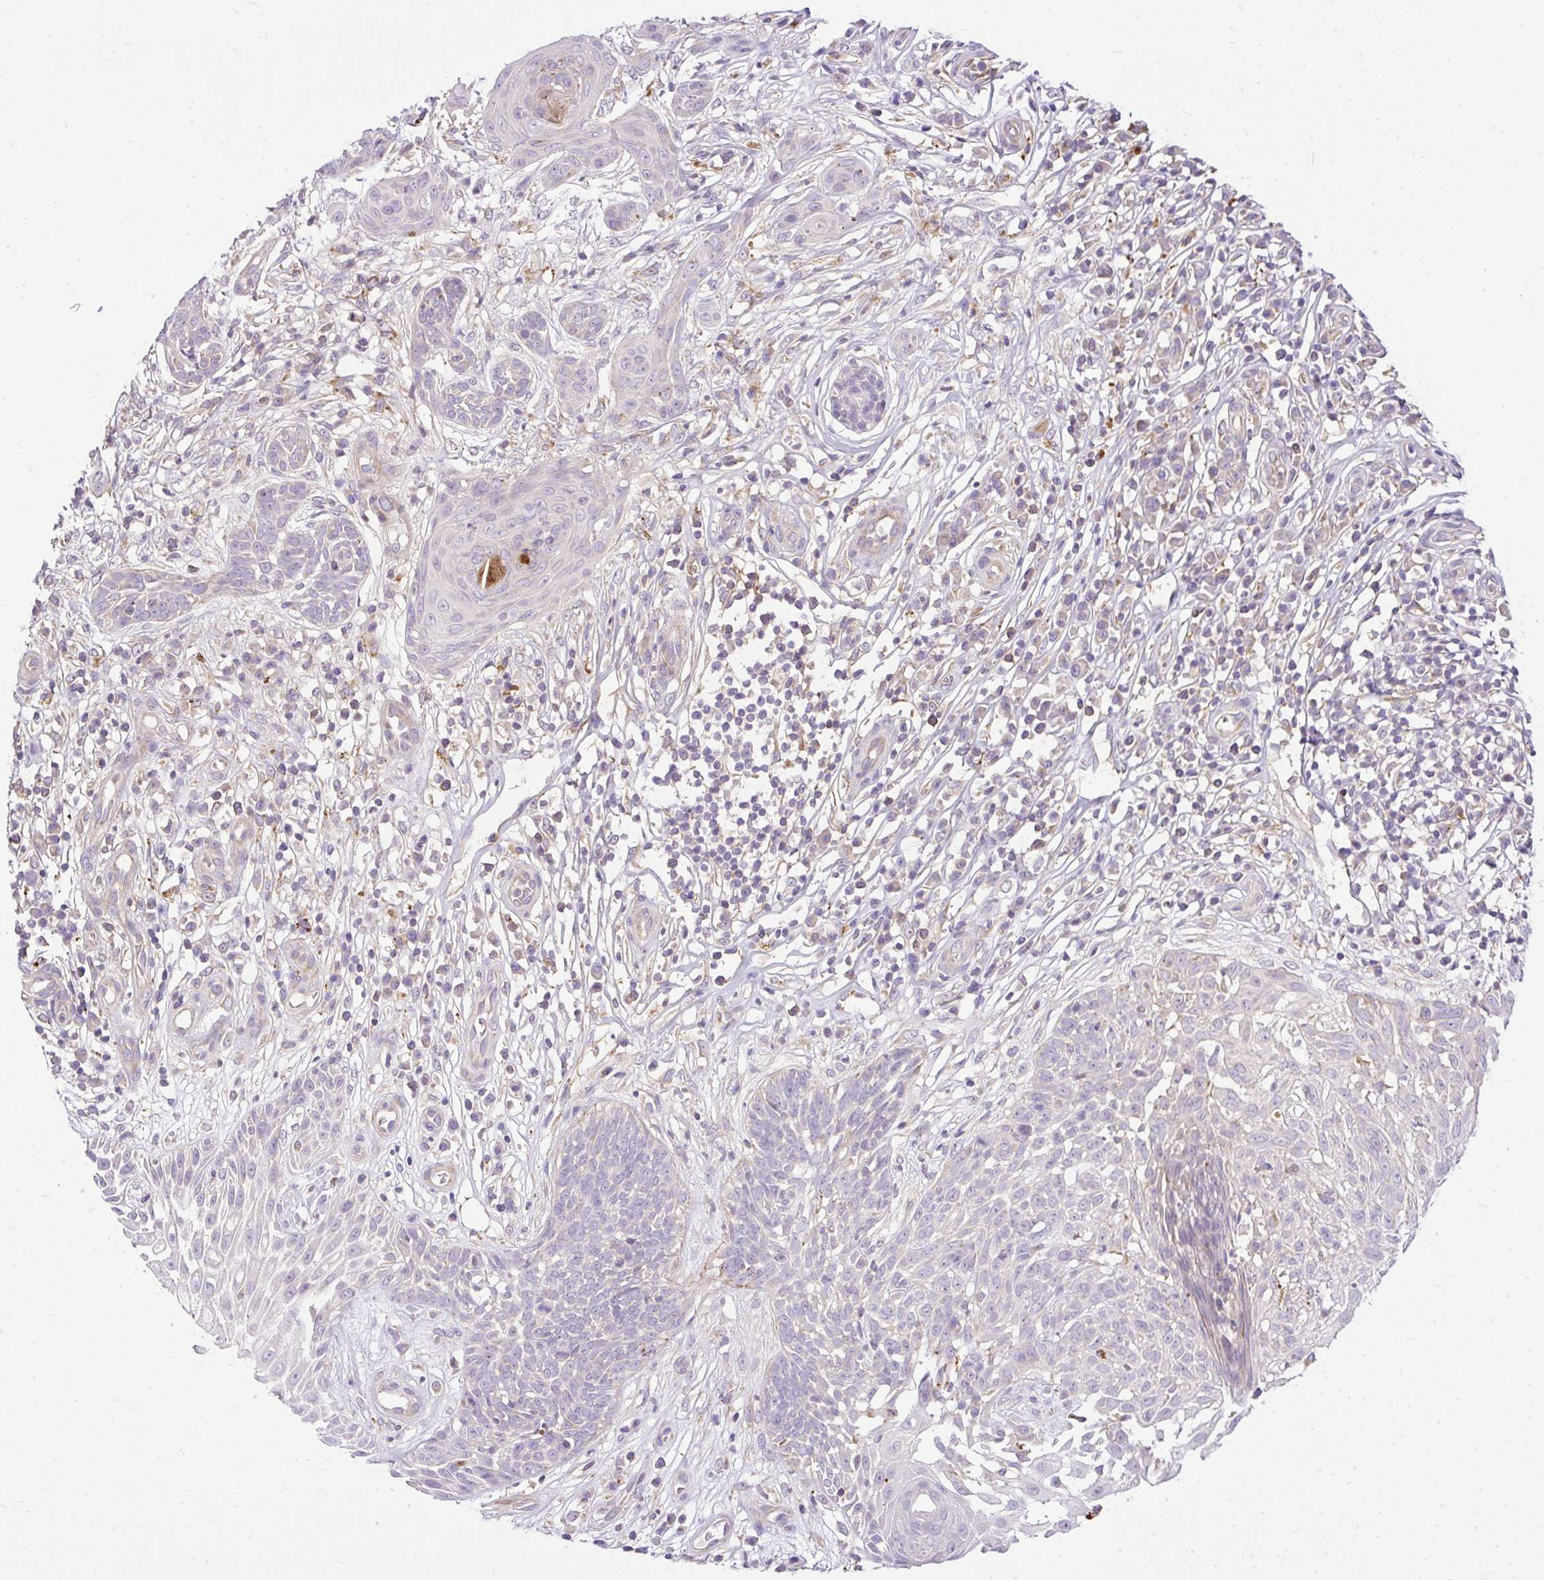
{"staining": {"intensity": "negative", "quantity": "none", "location": "none"}, "tissue": "skin cancer", "cell_type": "Tumor cells", "image_type": "cancer", "snomed": [{"axis": "morphology", "description": "Basal cell carcinoma"}, {"axis": "topography", "description": "Skin"}, {"axis": "topography", "description": "Skin, foot"}], "caption": "This image is of skin cancer (basal cell carcinoma) stained with immunohistochemistry to label a protein in brown with the nuclei are counter-stained blue. There is no staining in tumor cells. (DAB (3,3'-diaminobenzidine) immunohistochemistry (IHC), high magnification).", "gene": "HEXB", "patient": {"sex": "female", "age": 86}}